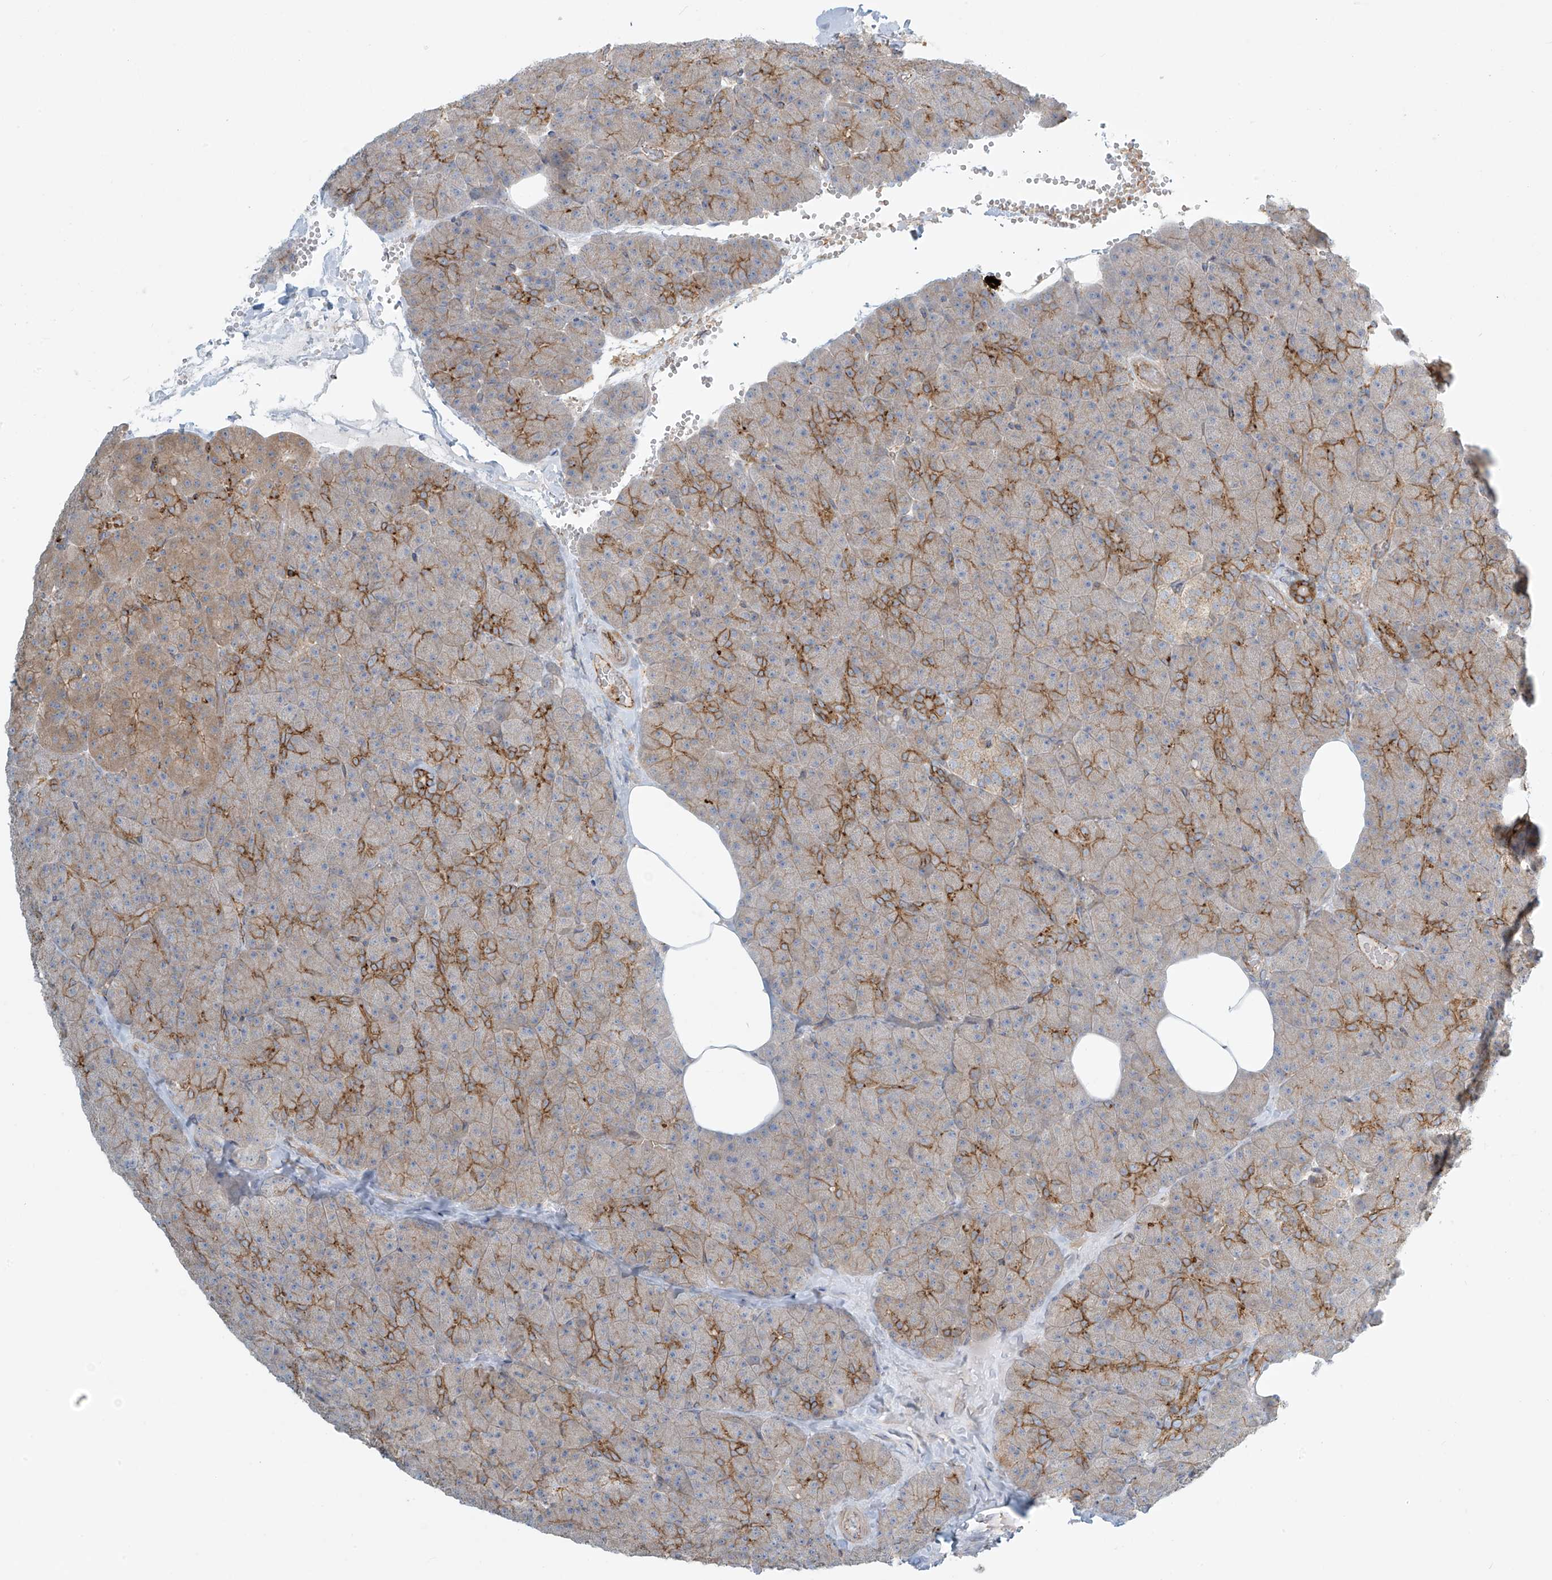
{"staining": {"intensity": "moderate", "quantity": ">75%", "location": "cytoplasmic/membranous"}, "tissue": "pancreas", "cell_type": "Exocrine glandular cells", "image_type": "normal", "snomed": [{"axis": "morphology", "description": "Normal tissue, NOS"}, {"axis": "morphology", "description": "Carcinoid, malignant, NOS"}, {"axis": "topography", "description": "Pancreas"}], "caption": "Protein staining displays moderate cytoplasmic/membranous expression in about >75% of exocrine glandular cells in normal pancreas.", "gene": "LZTS3", "patient": {"sex": "female", "age": 35}}